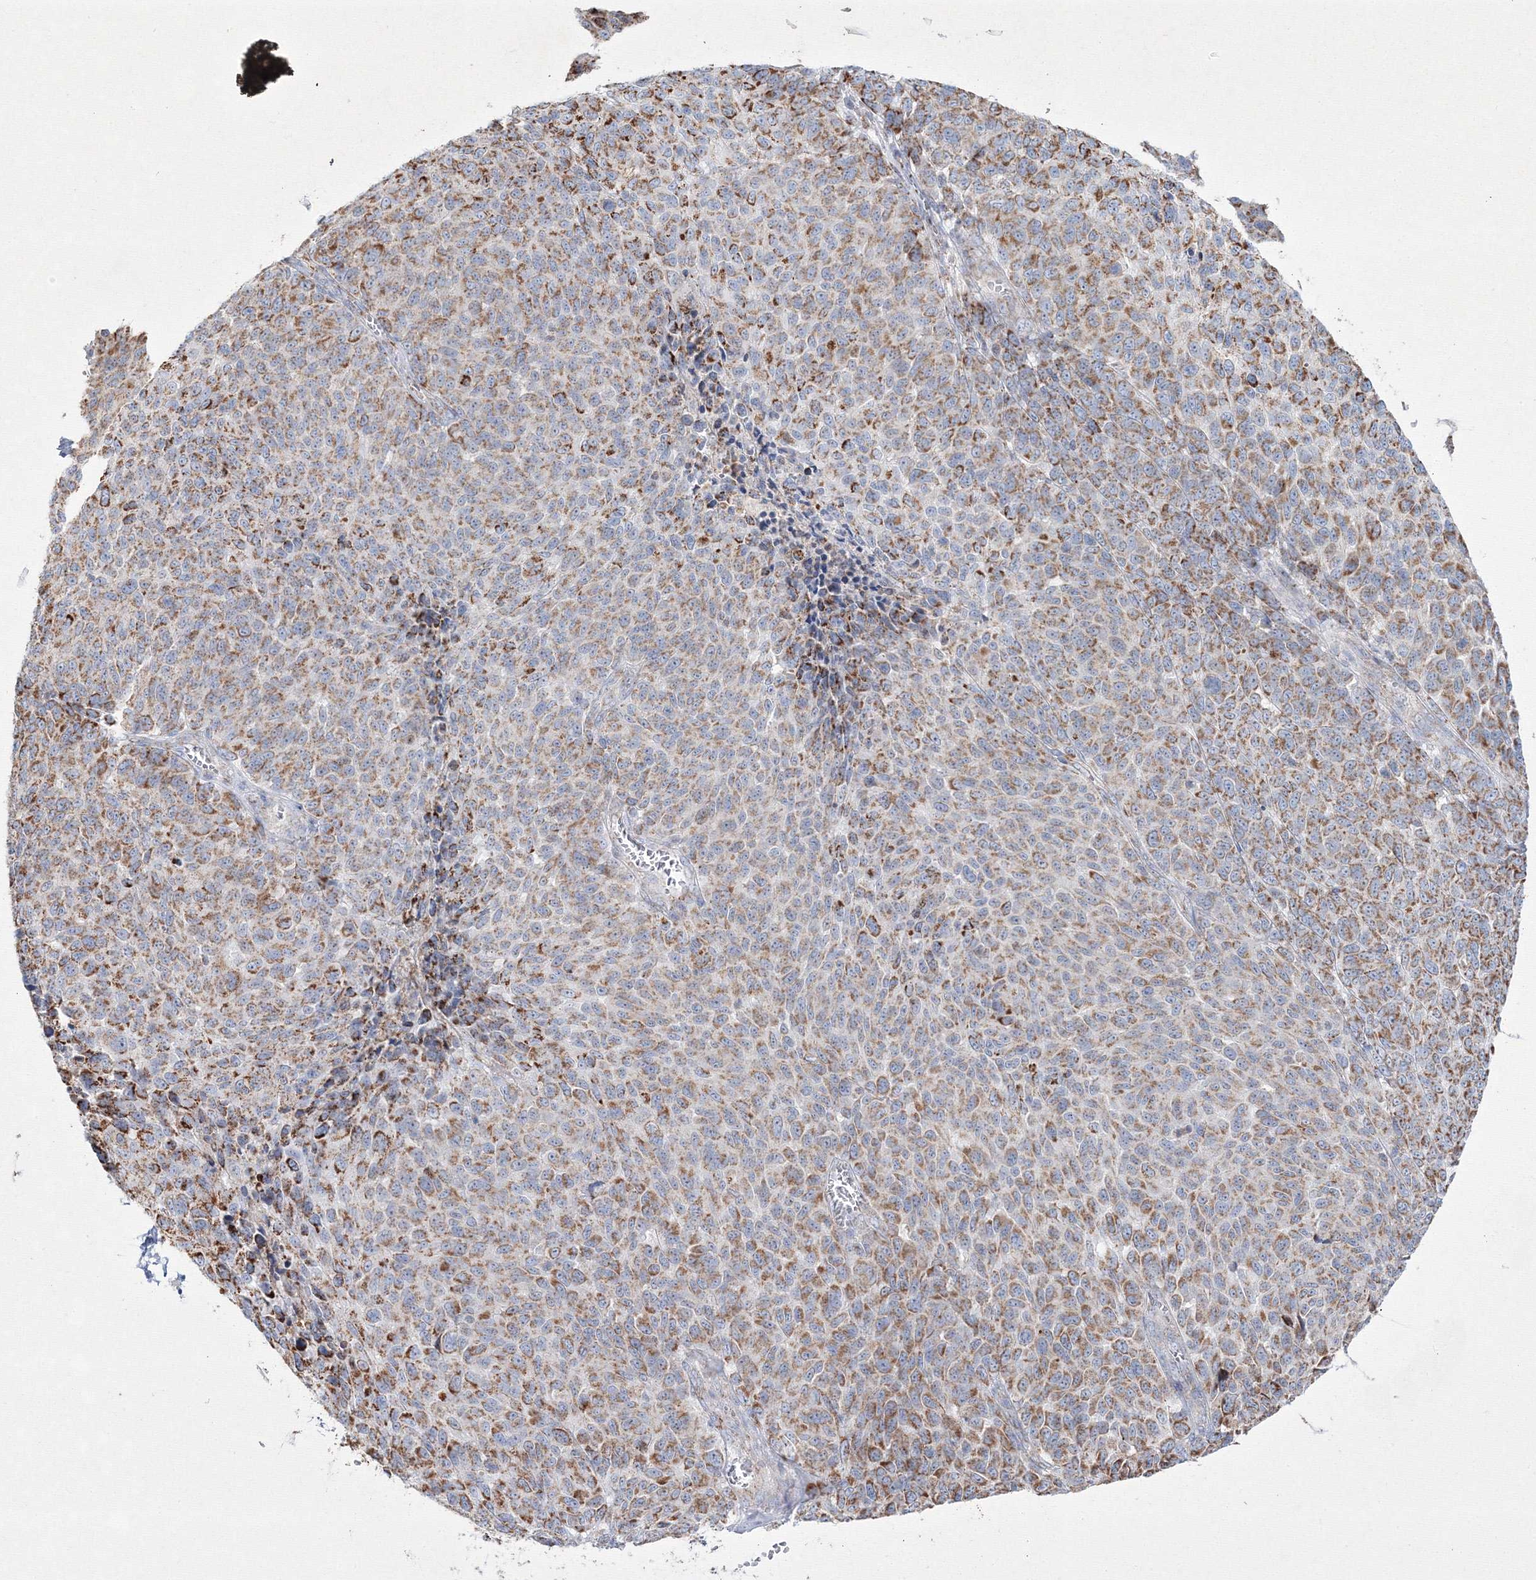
{"staining": {"intensity": "moderate", "quantity": ">75%", "location": "cytoplasmic/membranous"}, "tissue": "melanoma", "cell_type": "Tumor cells", "image_type": "cancer", "snomed": [{"axis": "morphology", "description": "Malignant melanoma, NOS"}, {"axis": "topography", "description": "Skin"}], "caption": "Approximately >75% of tumor cells in melanoma display moderate cytoplasmic/membranous protein positivity as visualized by brown immunohistochemical staining.", "gene": "IGSF9", "patient": {"sex": "male", "age": 49}}